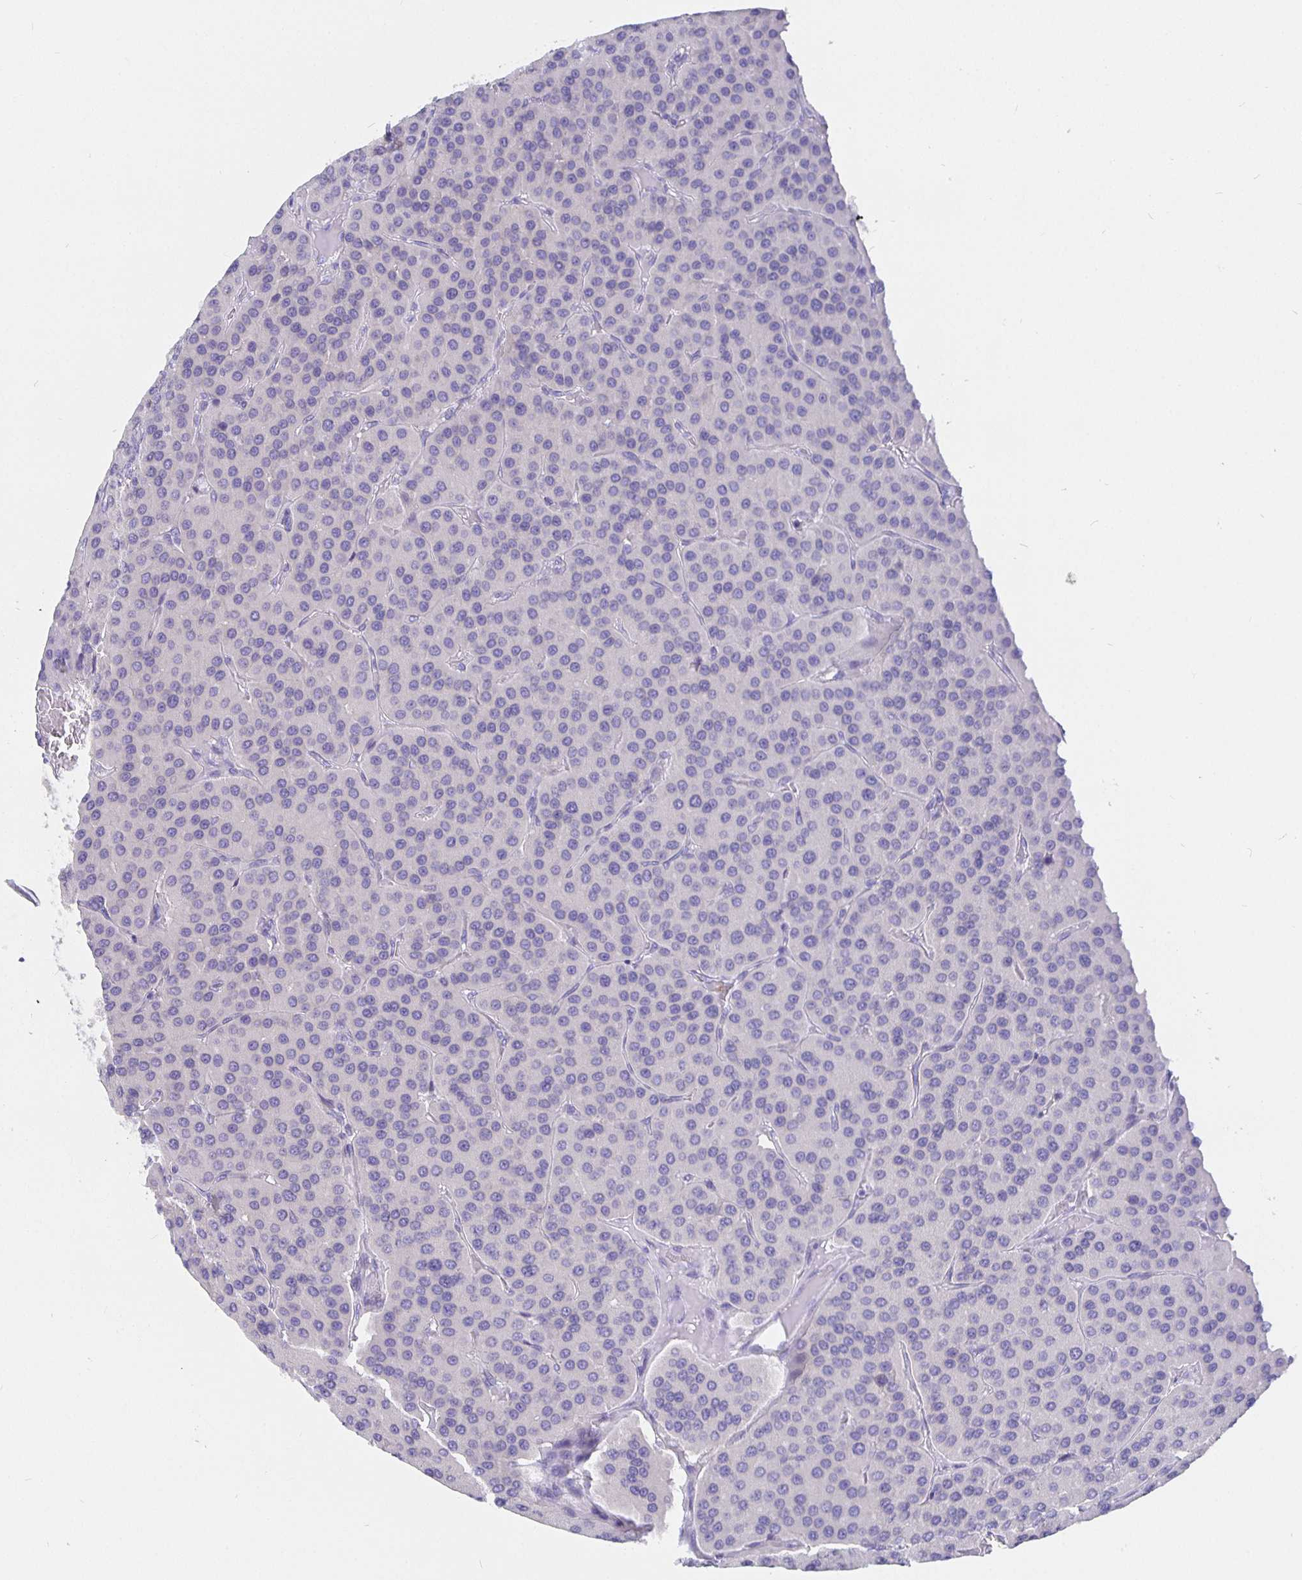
{"staining": {"intensity": "negative", "quantity": "none", "location": "none"}, "tissue": "parathyroid gland", "cell_type": "Glandular cells", "image_type": "normal", "snomed": [{"axis": "morphology", "description": "Normal tissue, NOS"}, {"axis": "morphology", "description": "Adenoma, NOS"}, {"axis": "topography", "description": "Parathyroid gland"}], "caption": "DAB (3,3'-diaminobenzidine) immunohistochemical staining of unremarkable parathyroid gland exhibits no significant positivity in glandular cells.", "gene": "CFAP74", "patient": {"sex": "female", "age": 86}}